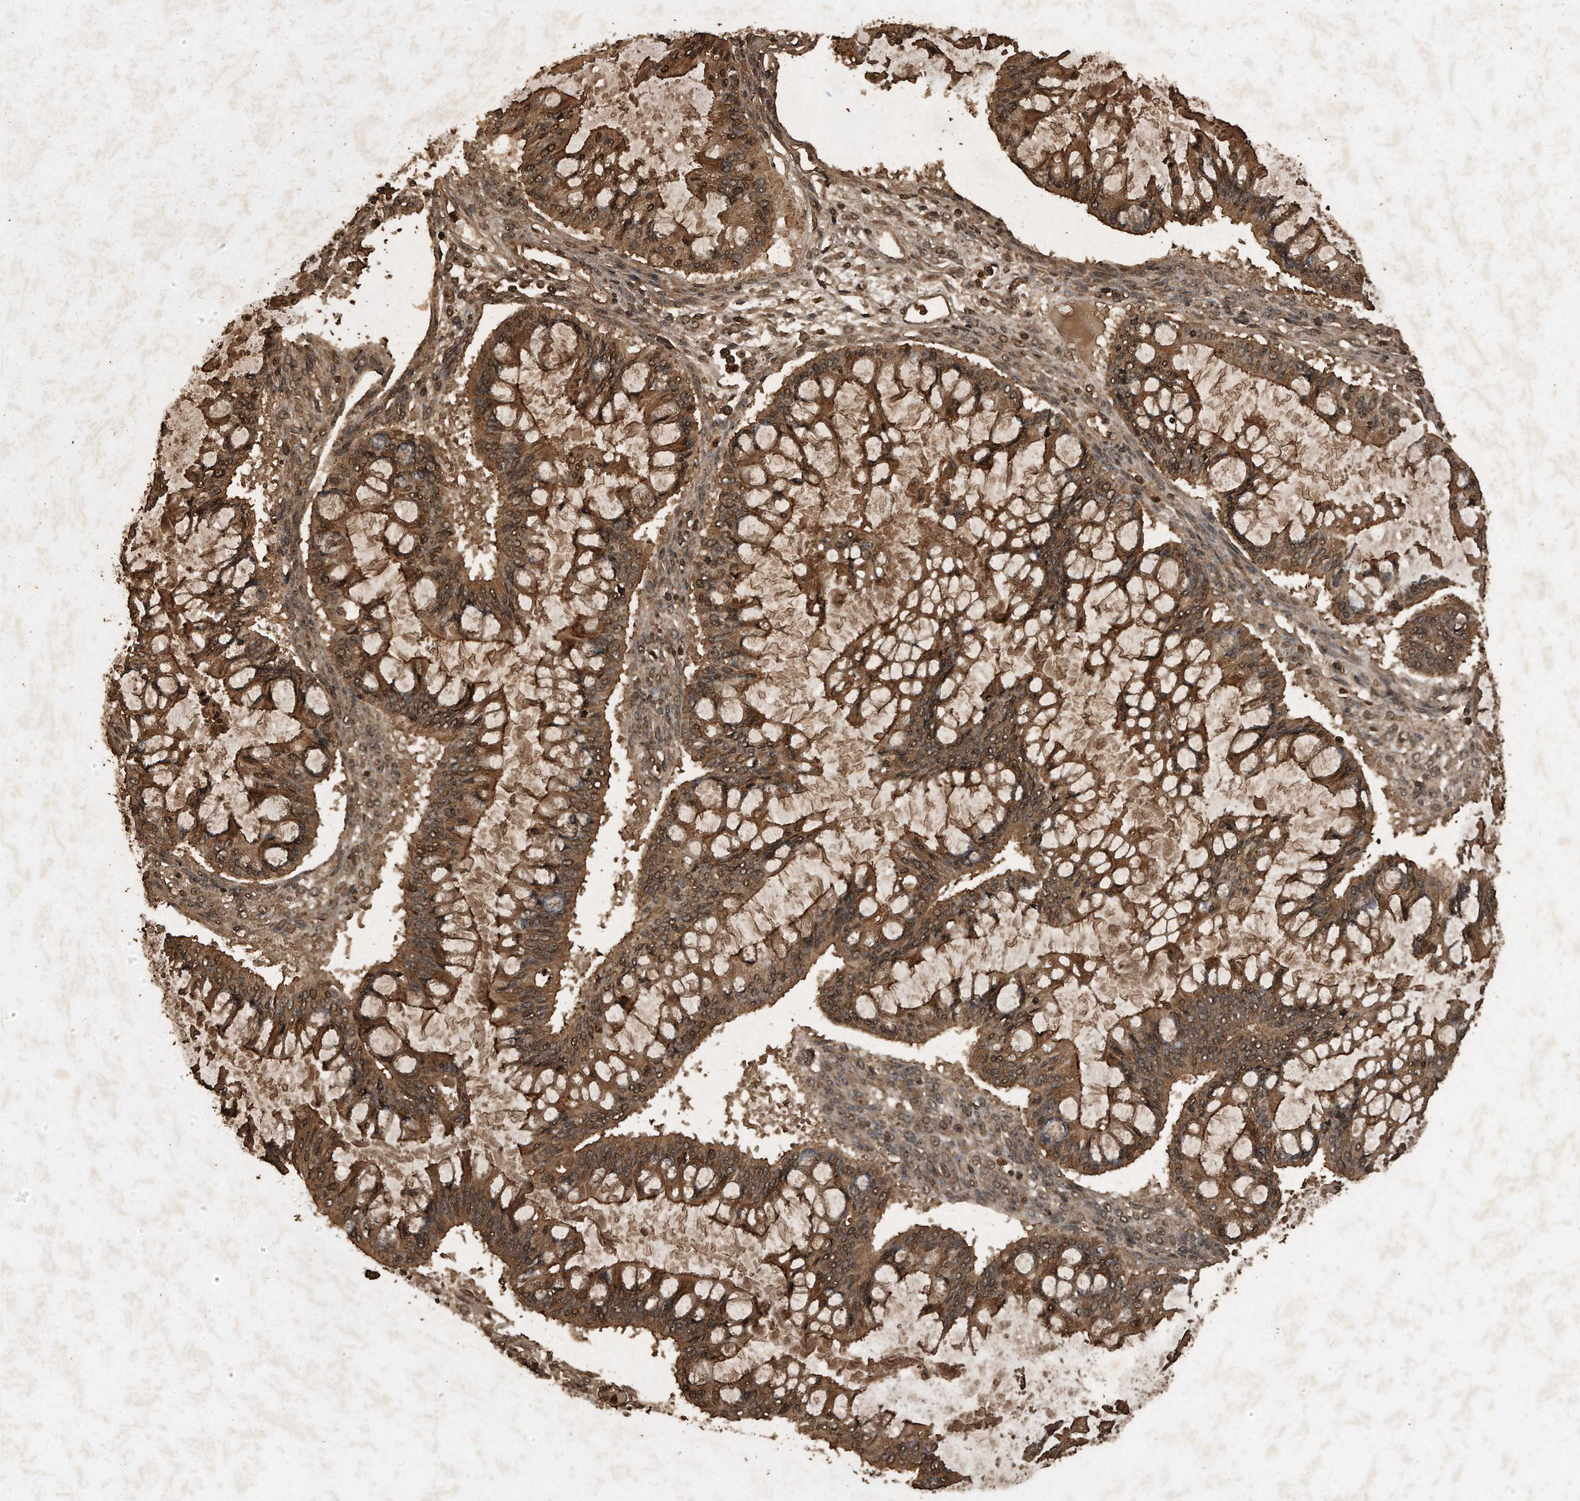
{"staining": {"intensity": "moderate", "quantity": ">75%", "location": "cytoplasmic/membranous,nuclear"}, "tissue": "ovarian cancer", "cell_type": "Tumor cells", "image_type": "cancer", "snomed": [{"axis": "morphology", "description": "Cystadenocarcinoma, mucinous, NOS"}, {"axis": "topography", "description": "Ovary"}], "caption": "The image exhibits staining of ovarian cancer (mucinous cystadenocarcinoma), revealing moderate cytoplasmic/membranous and nuclear protein expression (brown color) within tumor cells. The staining is performed using DAB (3,3'-diaminobenzidine) brown chromogen to label protein expression. The nuclei are counter-stained blue using hematoxylin.", "gene": "CFLAR", "patient": {"sex": "female", "age": 73}}